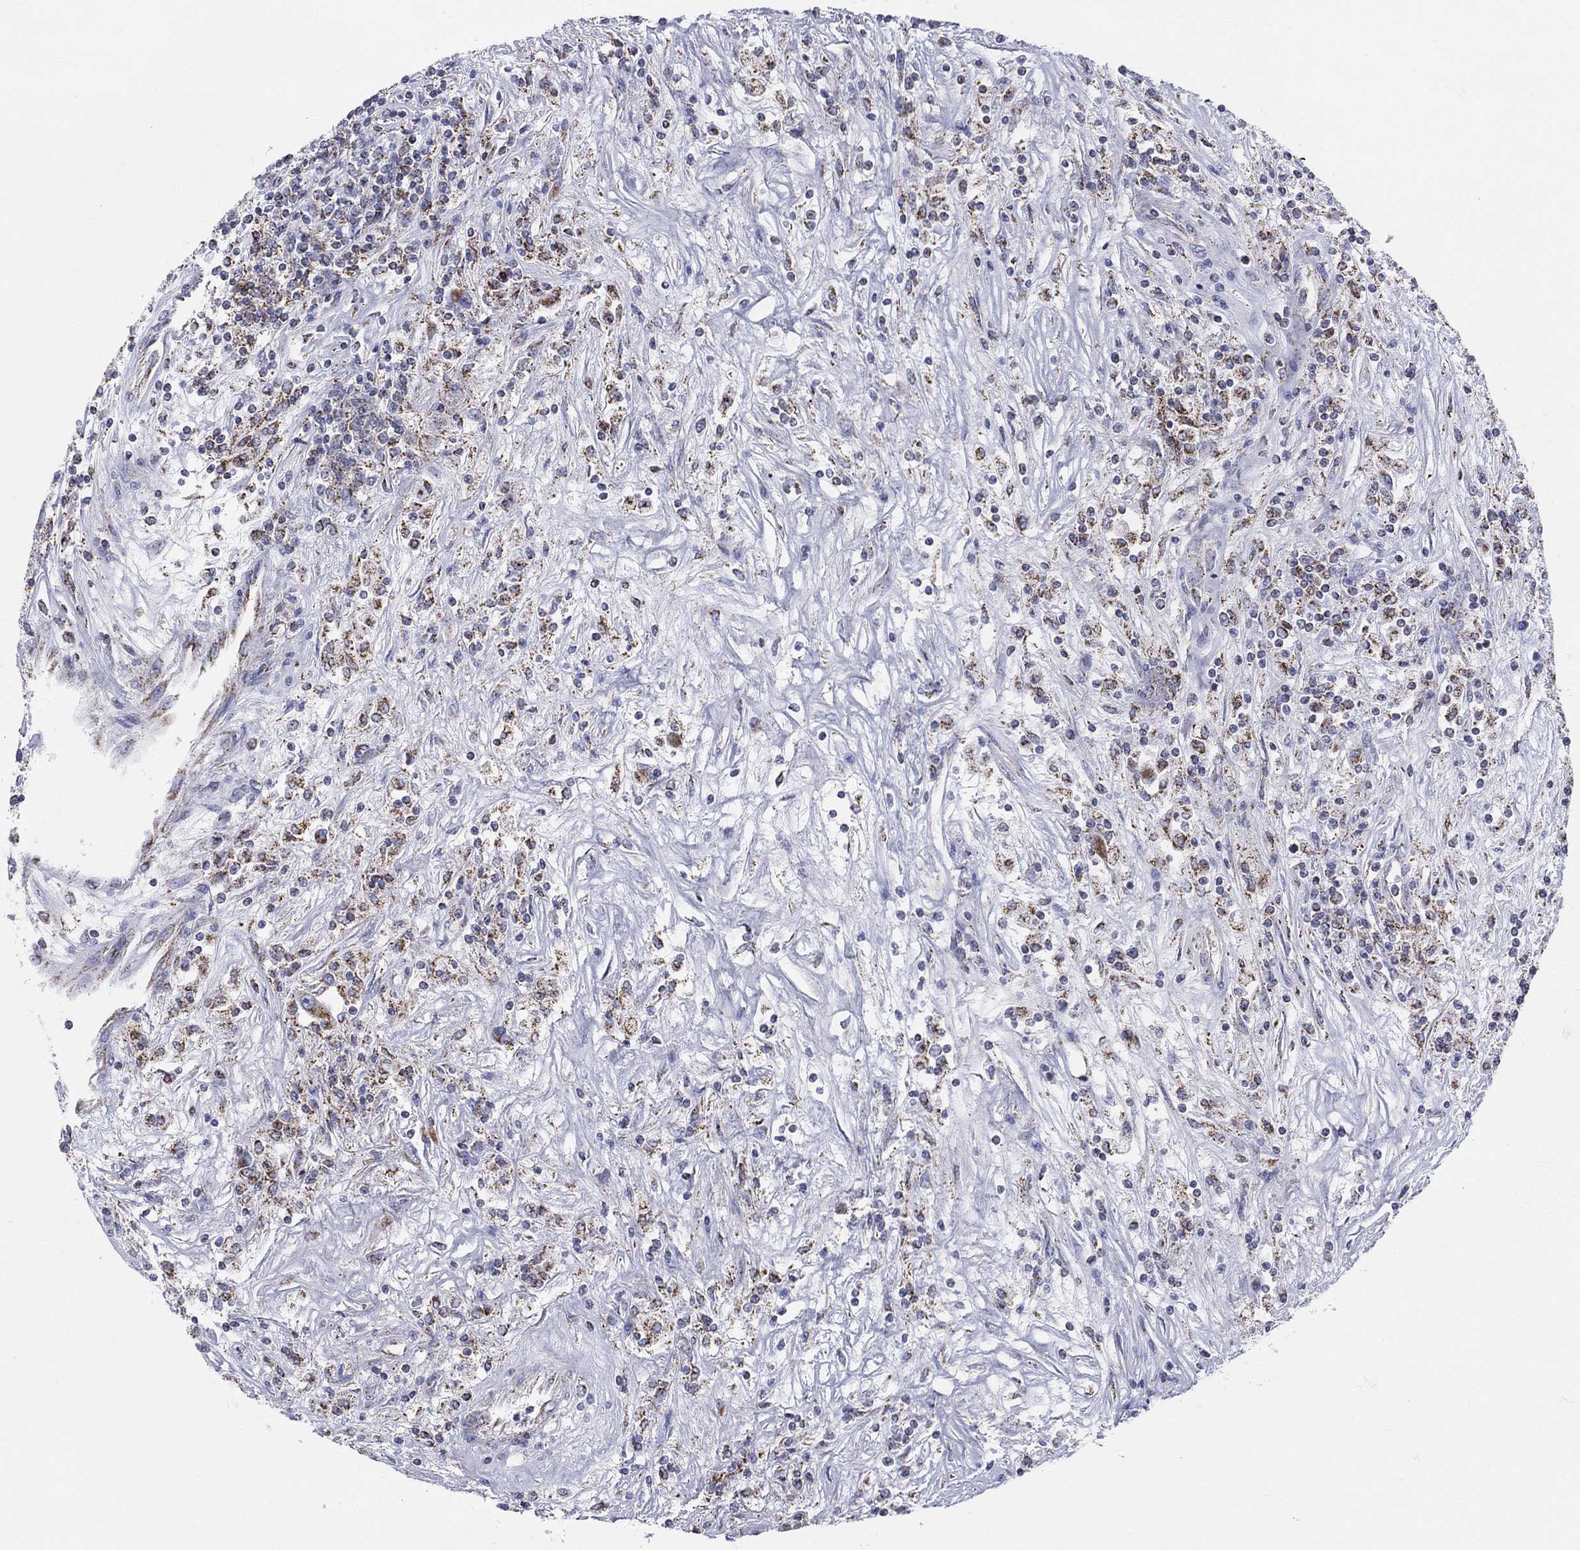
{"staining": {"intensity": "strong", "quantity": "25%-75%", "location": "cytoplasmic/membranous"}, "tissue": "renal cancer", "cell_type": "Tumor cells", "image_type": "cancer", "snomed": [{"axis": "morphology", "description": "Adenocarcinoma, NOS"}, {"axis": "topography", "description": "Kidney"}], "caption": "Renal adenocarcinoma stained with a protein marker shows strong staining in tumor cells.", "gene": "KISS1R", "patient": {"sex": "female", "age": 67}}